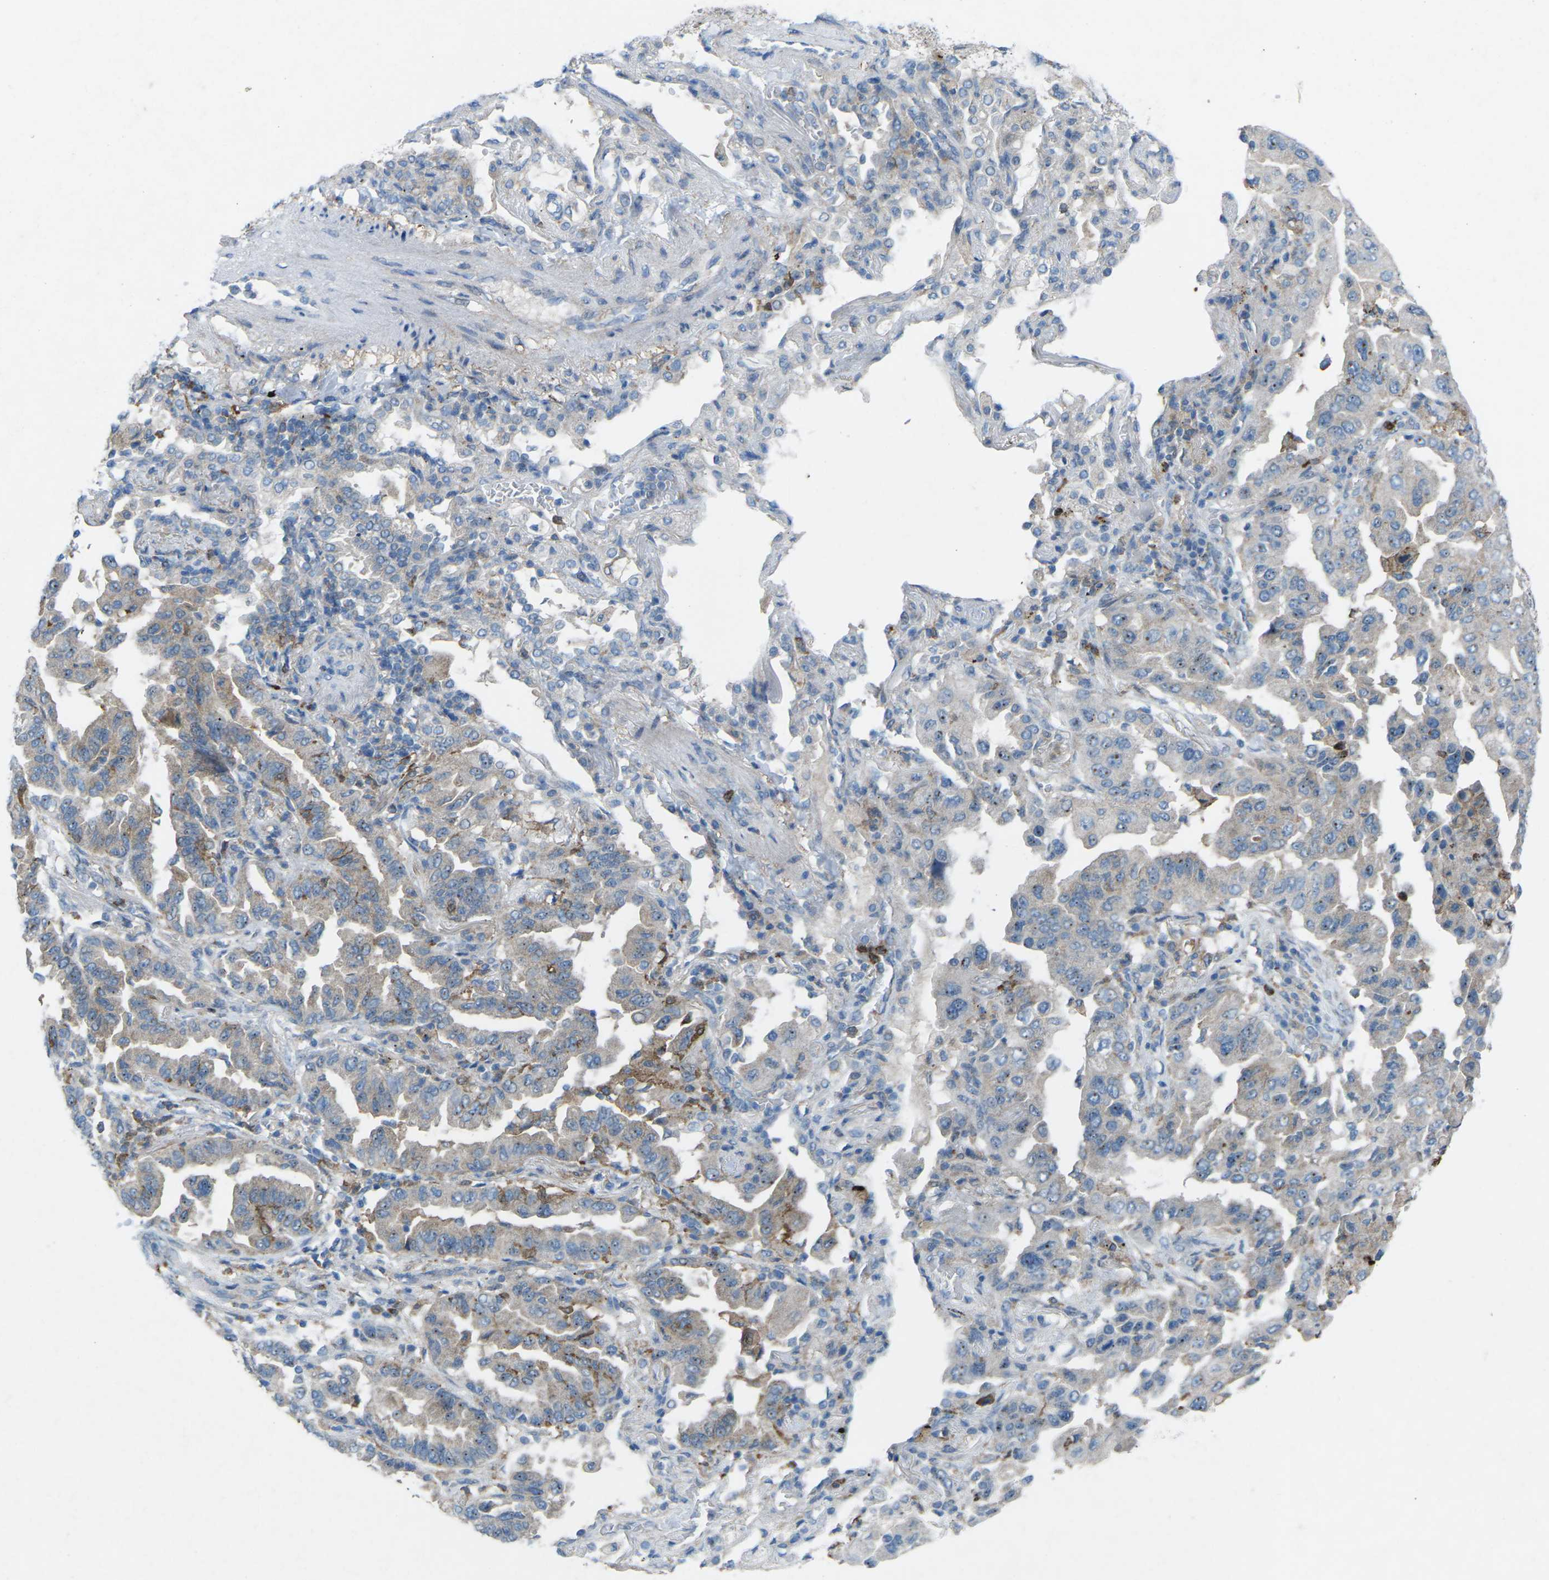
{"staining": {"intensity": "weak", "quantity": "25%-75%", "location": "cytoplasmic/membranous"}, "tissue": "lung cancer", "cell_type": "Tumor cells", "image_type": "cancer", "snomed": [{"axis": "morphology", "description": "Adenocarcinoma, NOS"}, {"axis": "topography", "description": "Lung"}], "caption": "Adenocarcinoma (lung) stained with a protein marker displays weak staining in tumor cells.", "gene": "STK11", "patient": {"sex": "female", "age": 65}}